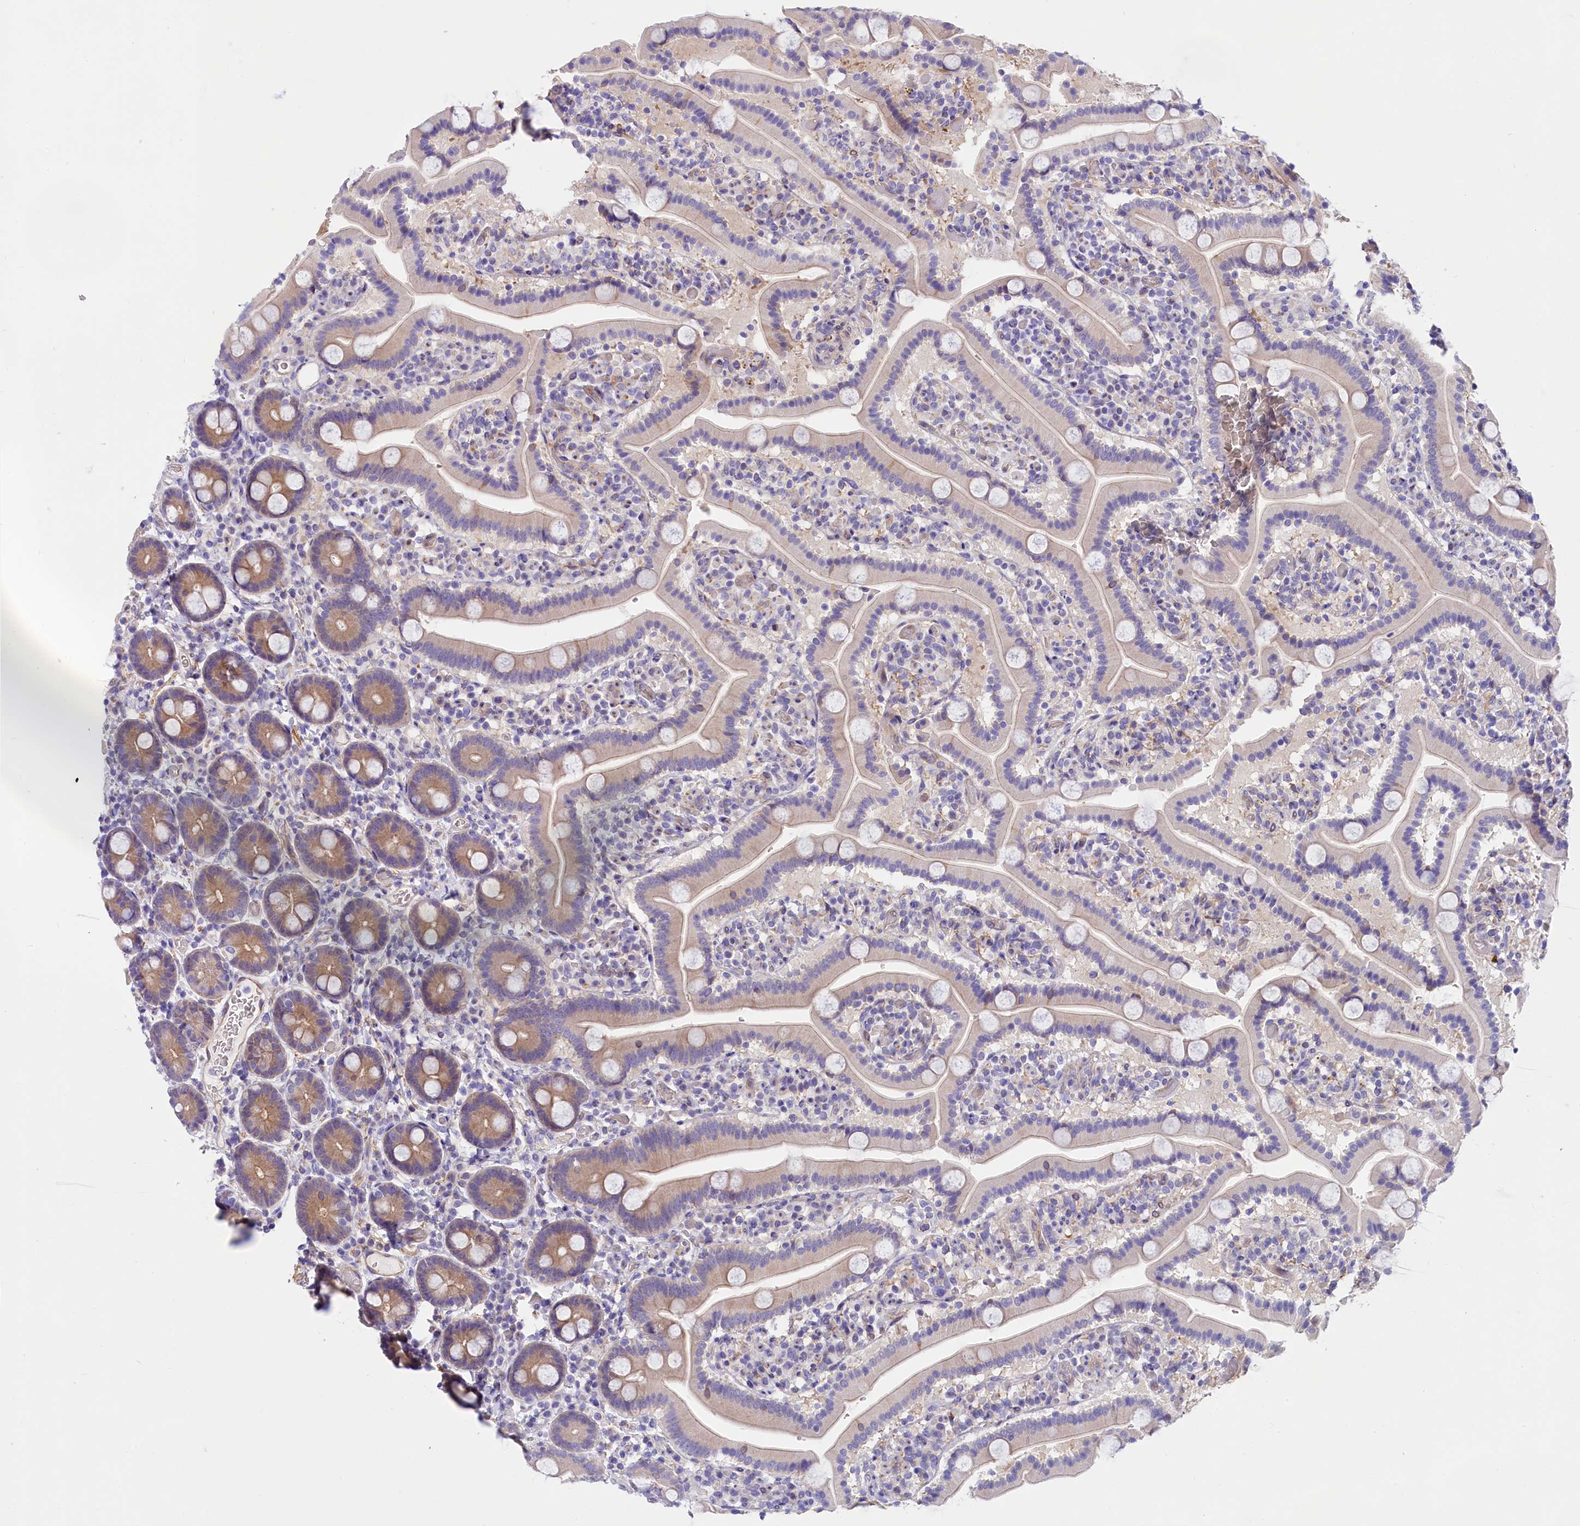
{"staining": {"intensity": "moderate", "quantity": "<25%", "location": "cytoplasmic/membranous"}, "tissue": "duodenum", "cell_type": "Glandular cells", "image_type": "normal", "snomed": [{"axis": "morphology", "description": "Normal tissue, NOS"}, {"axis": "topography", "description": "Duodenum"}], "caption": "Protein staining of benign duodenum demonstrates moderate cytoplasmic/membranous expression in approximately <25% of glandular cells.", "gene": "PPP1R13L", "patient": {"sex": "male", "age": 55}}